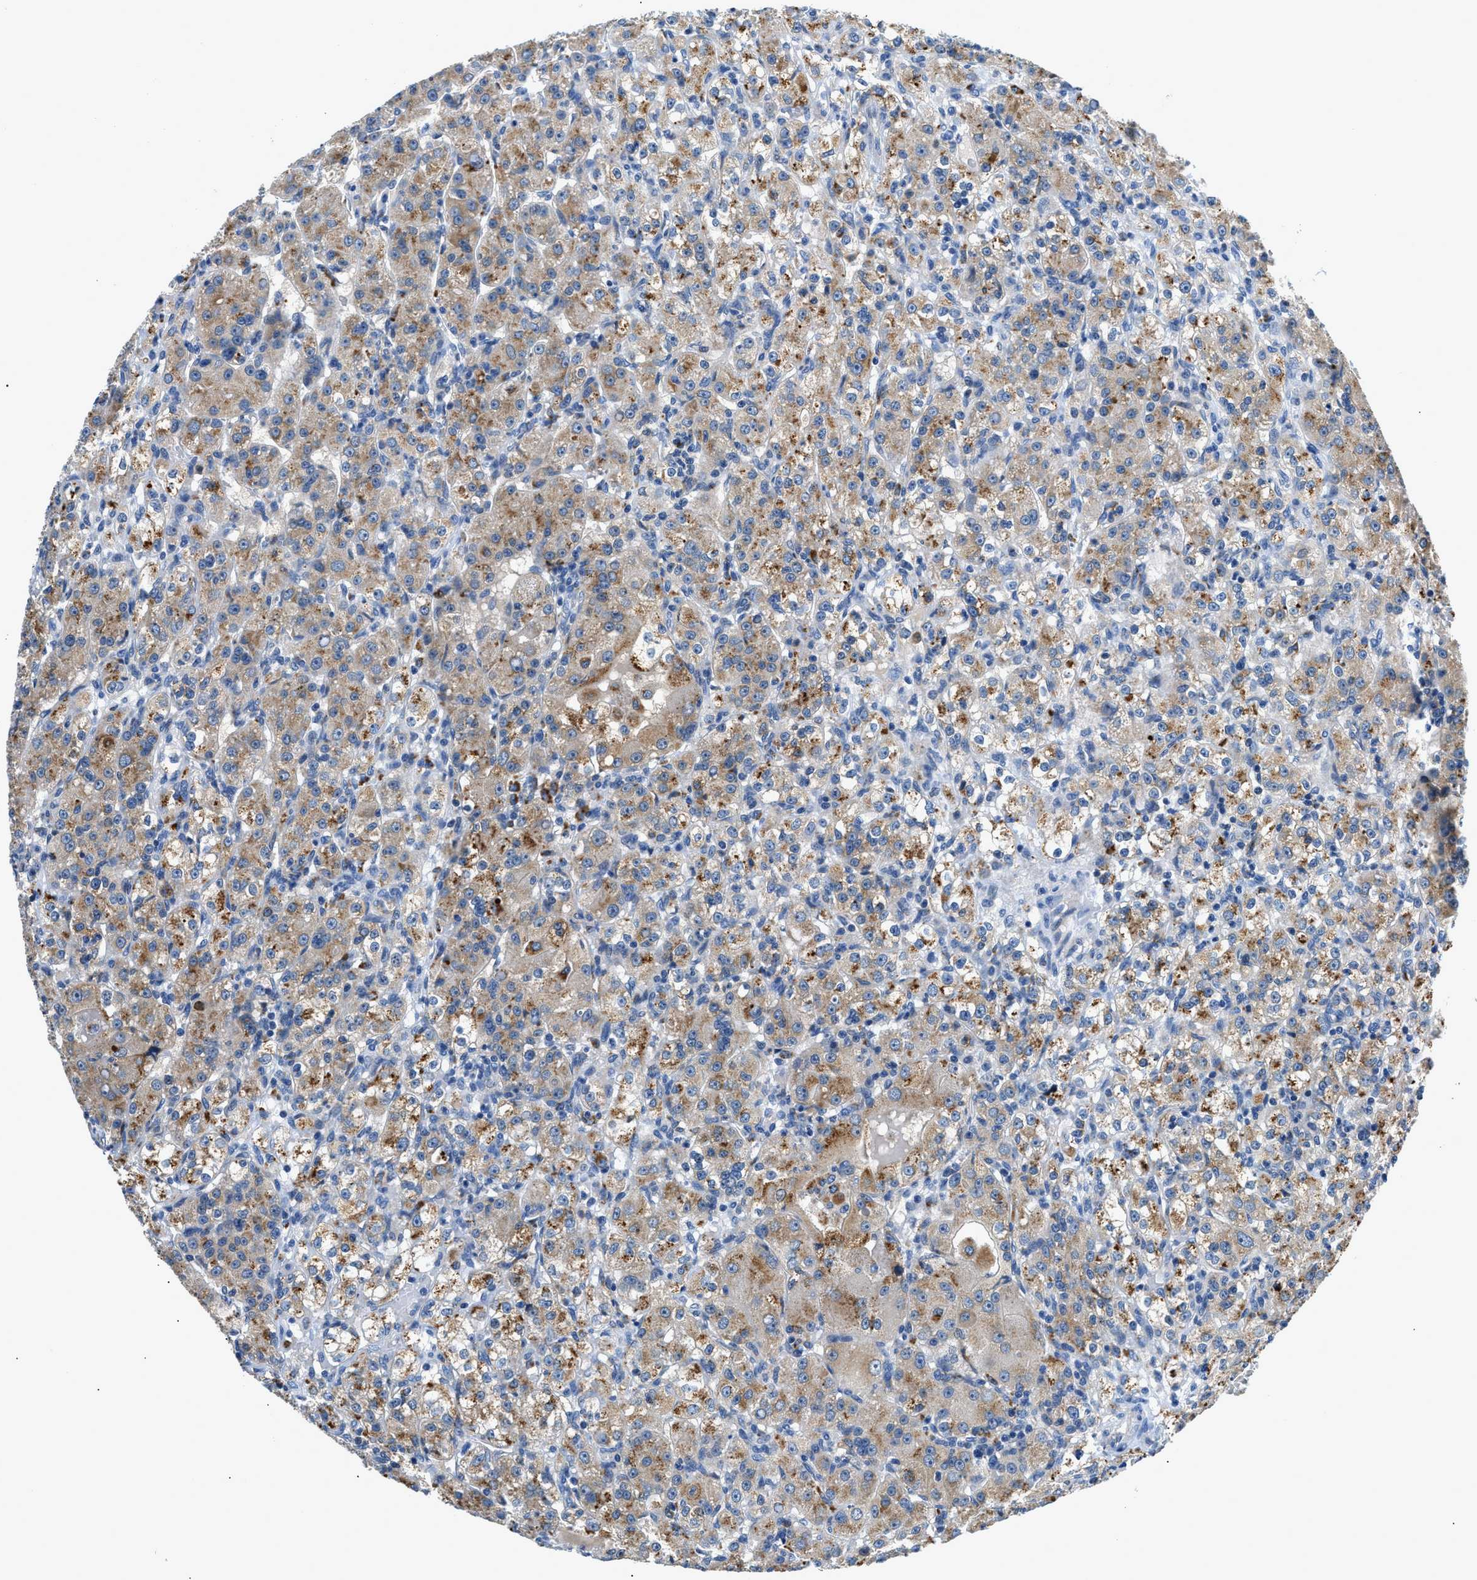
{"staining": {"intensity": "moderate", "quantity": "25%-75%", "location": "cytoplasmic/membranous"}, "tissue": "renal cancer", "cell_type": "Tumor cells", "image_type": "cancer", "snomed": [{"axis": "morphology", "description": "Normal tissue, NOS"}, {"axis": "morphology", "description": "Adenocarcinoma, NOS"}, {"axis": "topography", "description": "Kidney"}], "caption": "Adenocarcinoma (renal) stained with immunohistochemistry shows moderate cytoplasmic/membranous positivity in about 25%-75% of tumor cells.", "gene": "ADGRE3", "patient": {"sex": "male", "age": 61}}